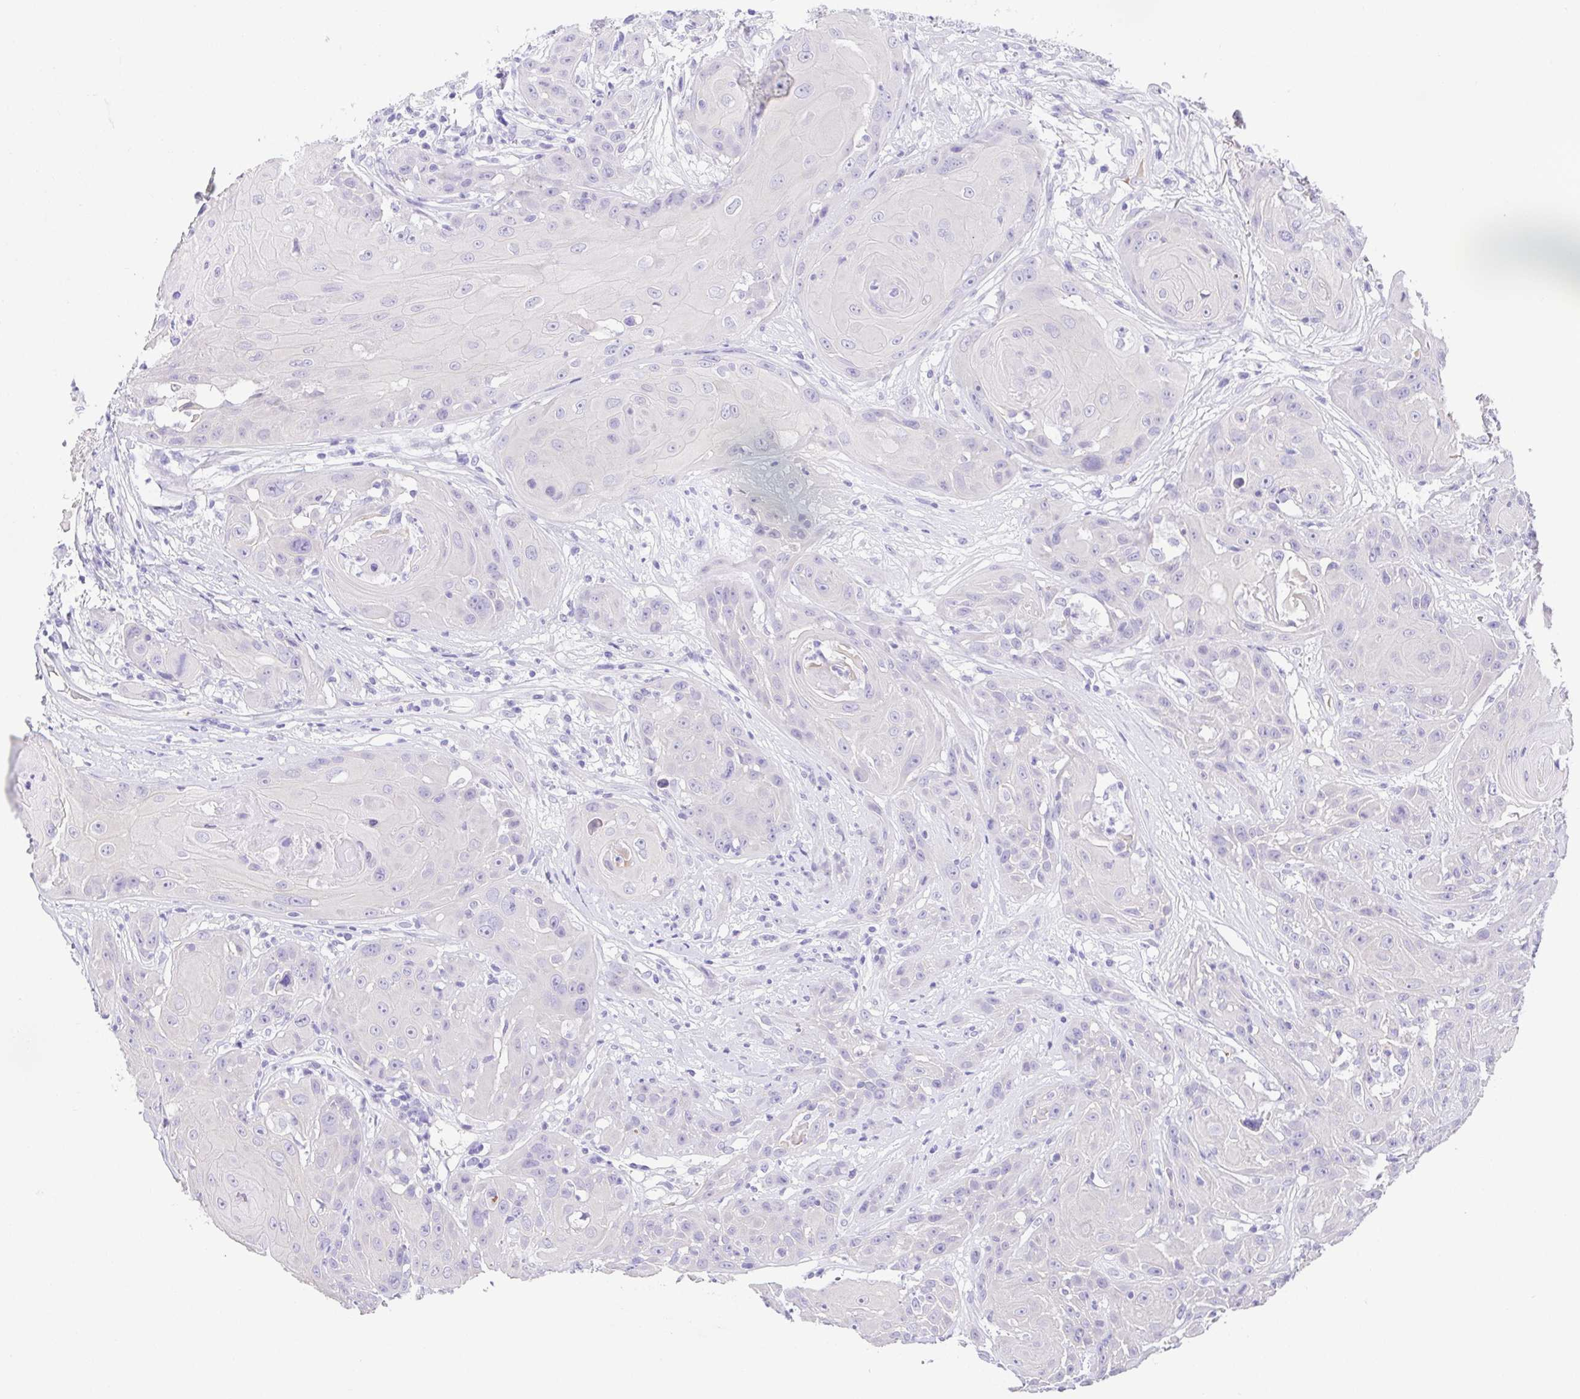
{"staining": {"intensity": "negative", "quantity": "none", "location": "none"}, "tissue": "head and neck cancer", "cell_type": "Tumor cells", "image_type": "cancer", "snomed": [{"axis": "morphology", "description": "Squamous cell carcinoma, NOS"}, {"axis": "topography", "description": "Skin"}, {"axis": "topography", "description": "Head-Neck"}], "caption": "Human head and neck cancer (squamous cell carcinoma) stained for a protein using immunohistochemistry (IHC) exhibits no staining in tumor cells.", "gene": "SPATA4", "patient": {"sex": "male", "age": 80}}